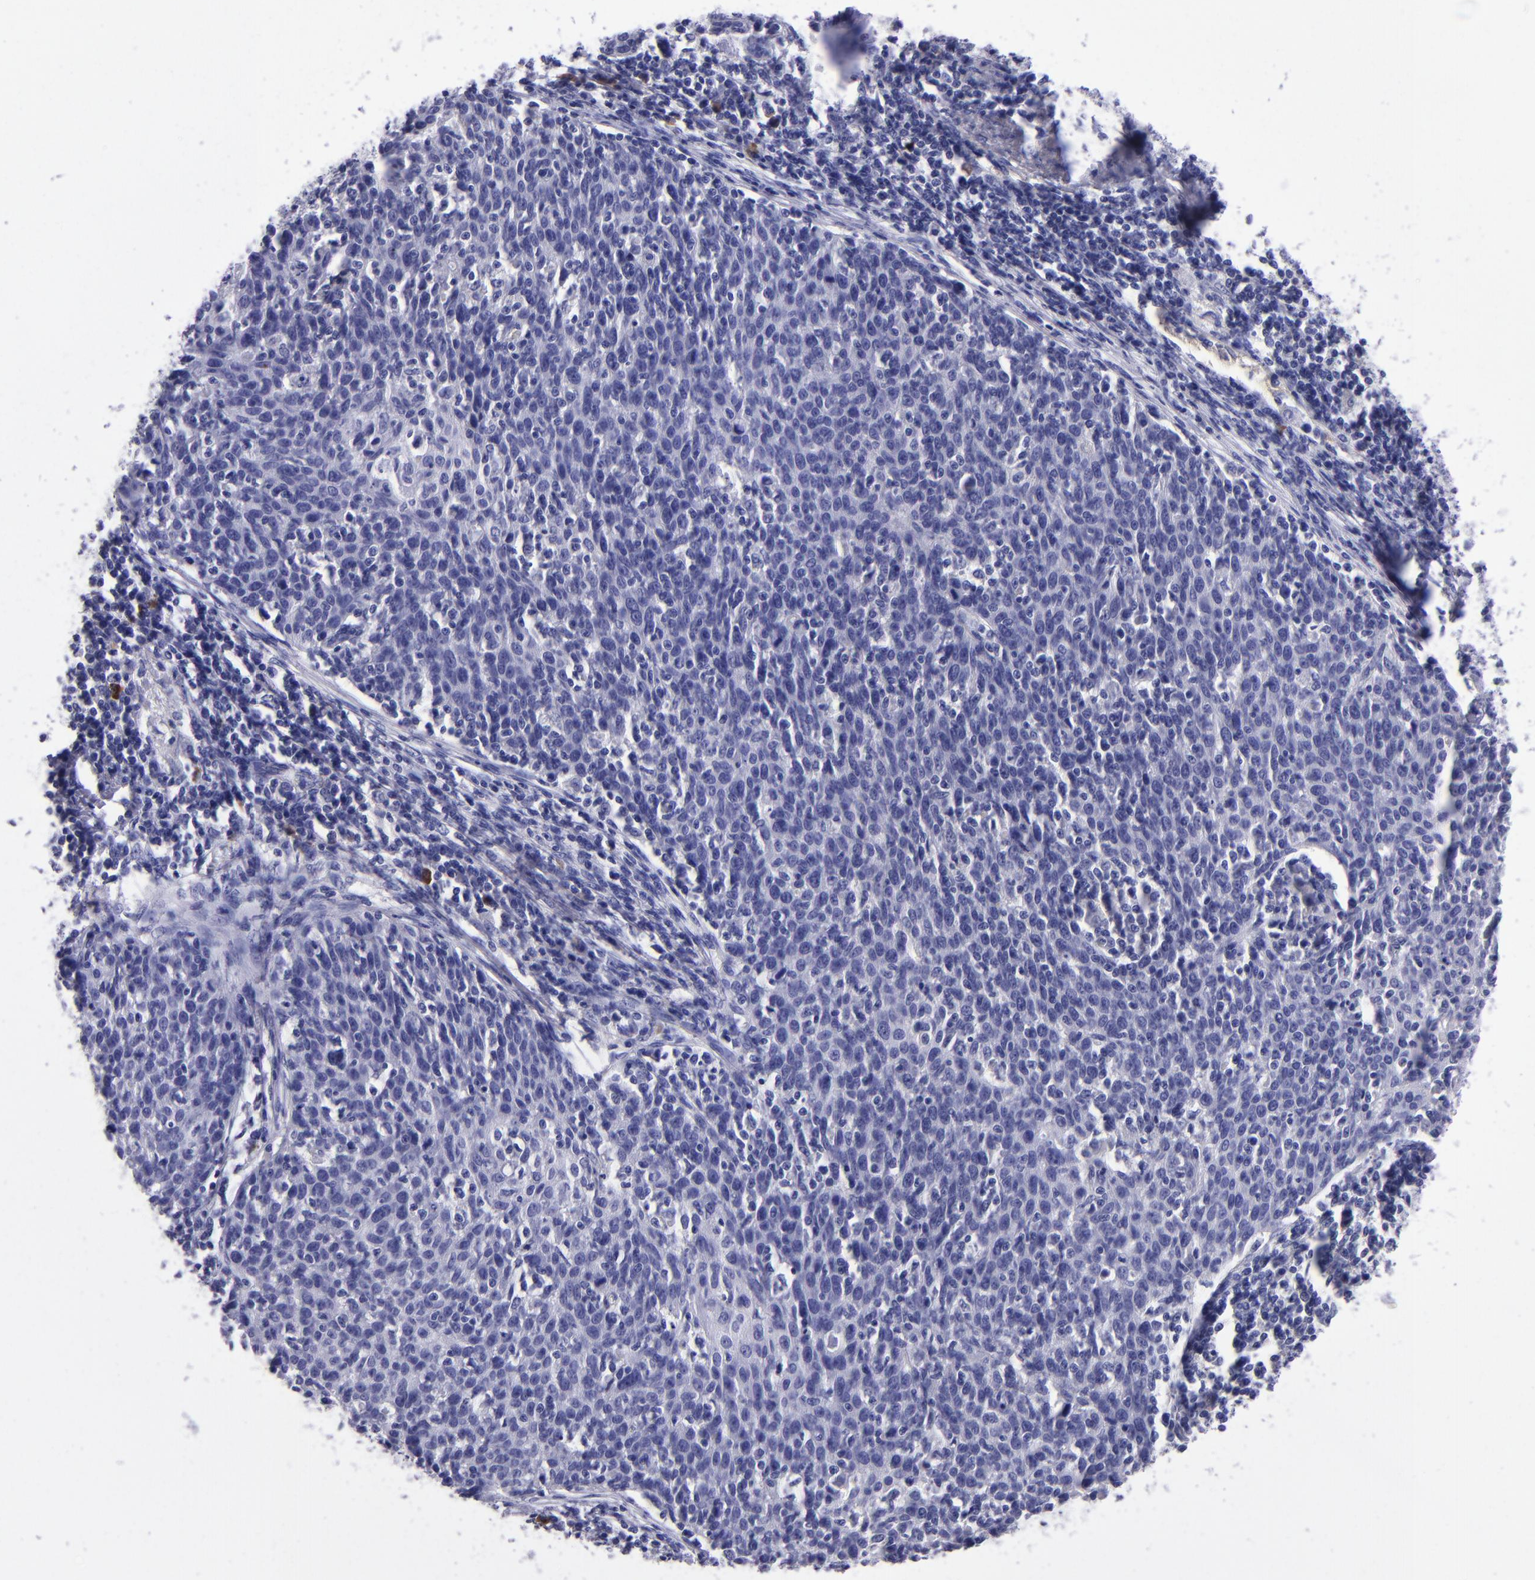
{"staining": {"intensity": "negative", "quantity": "none", "location": "none"}, "tissue": "cervical cancer", "cell_type": "Tumor cells", "image_type": "cancer", "snomed": [{"axis": "morphology", "description": "Squamous cell carcinoma, NOS"}, {"axis": "topography", "description": "Cervix"}], "caption": "Photomicrograph shows no significant protein positivity in tumor cells of cervical cancer (squamous cell carcinoma).", "gene": "TYRP1", "patient": {"sex": "female", "age": 38}}